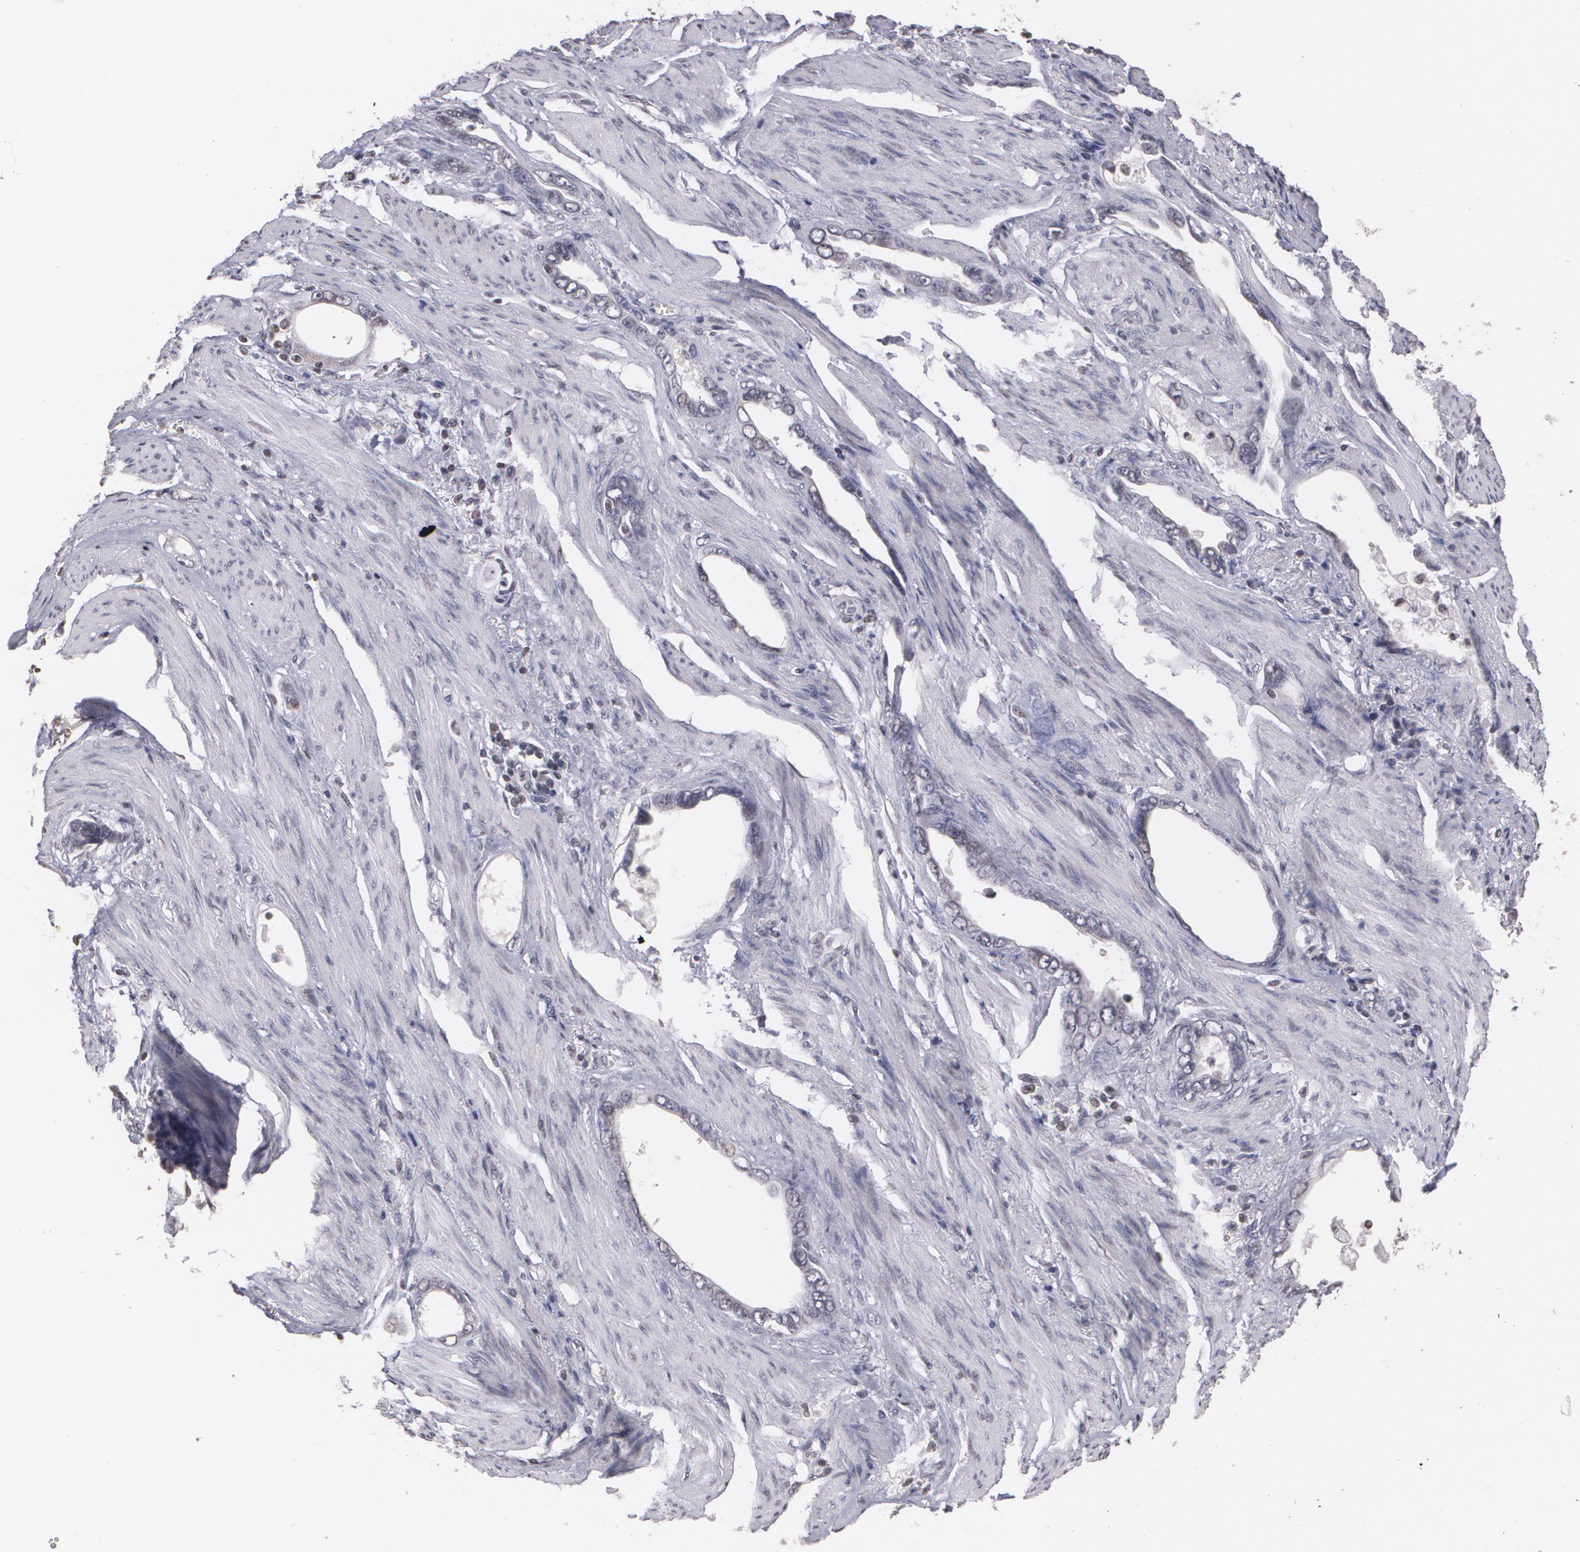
{"staining": {"intensity": "weak", "quantity": "<25%", "location": "cytoplasmic/membranous"}, "tissue": "stomach cancer", "cell_type": "Tumor cells", "image_type": "cancer", "snomed": [{"axis": "morphology", "description": "Adenocarcinoma, NOS"}, {"axis": "topography", "description": "Stomach"}], "caption": "Immunohistochemistry (IHC) of stomach adenocarcinoma displays no expression in tumor cells.", "gene": "THRB", "patient": {"sex": "male", "age": 78}}